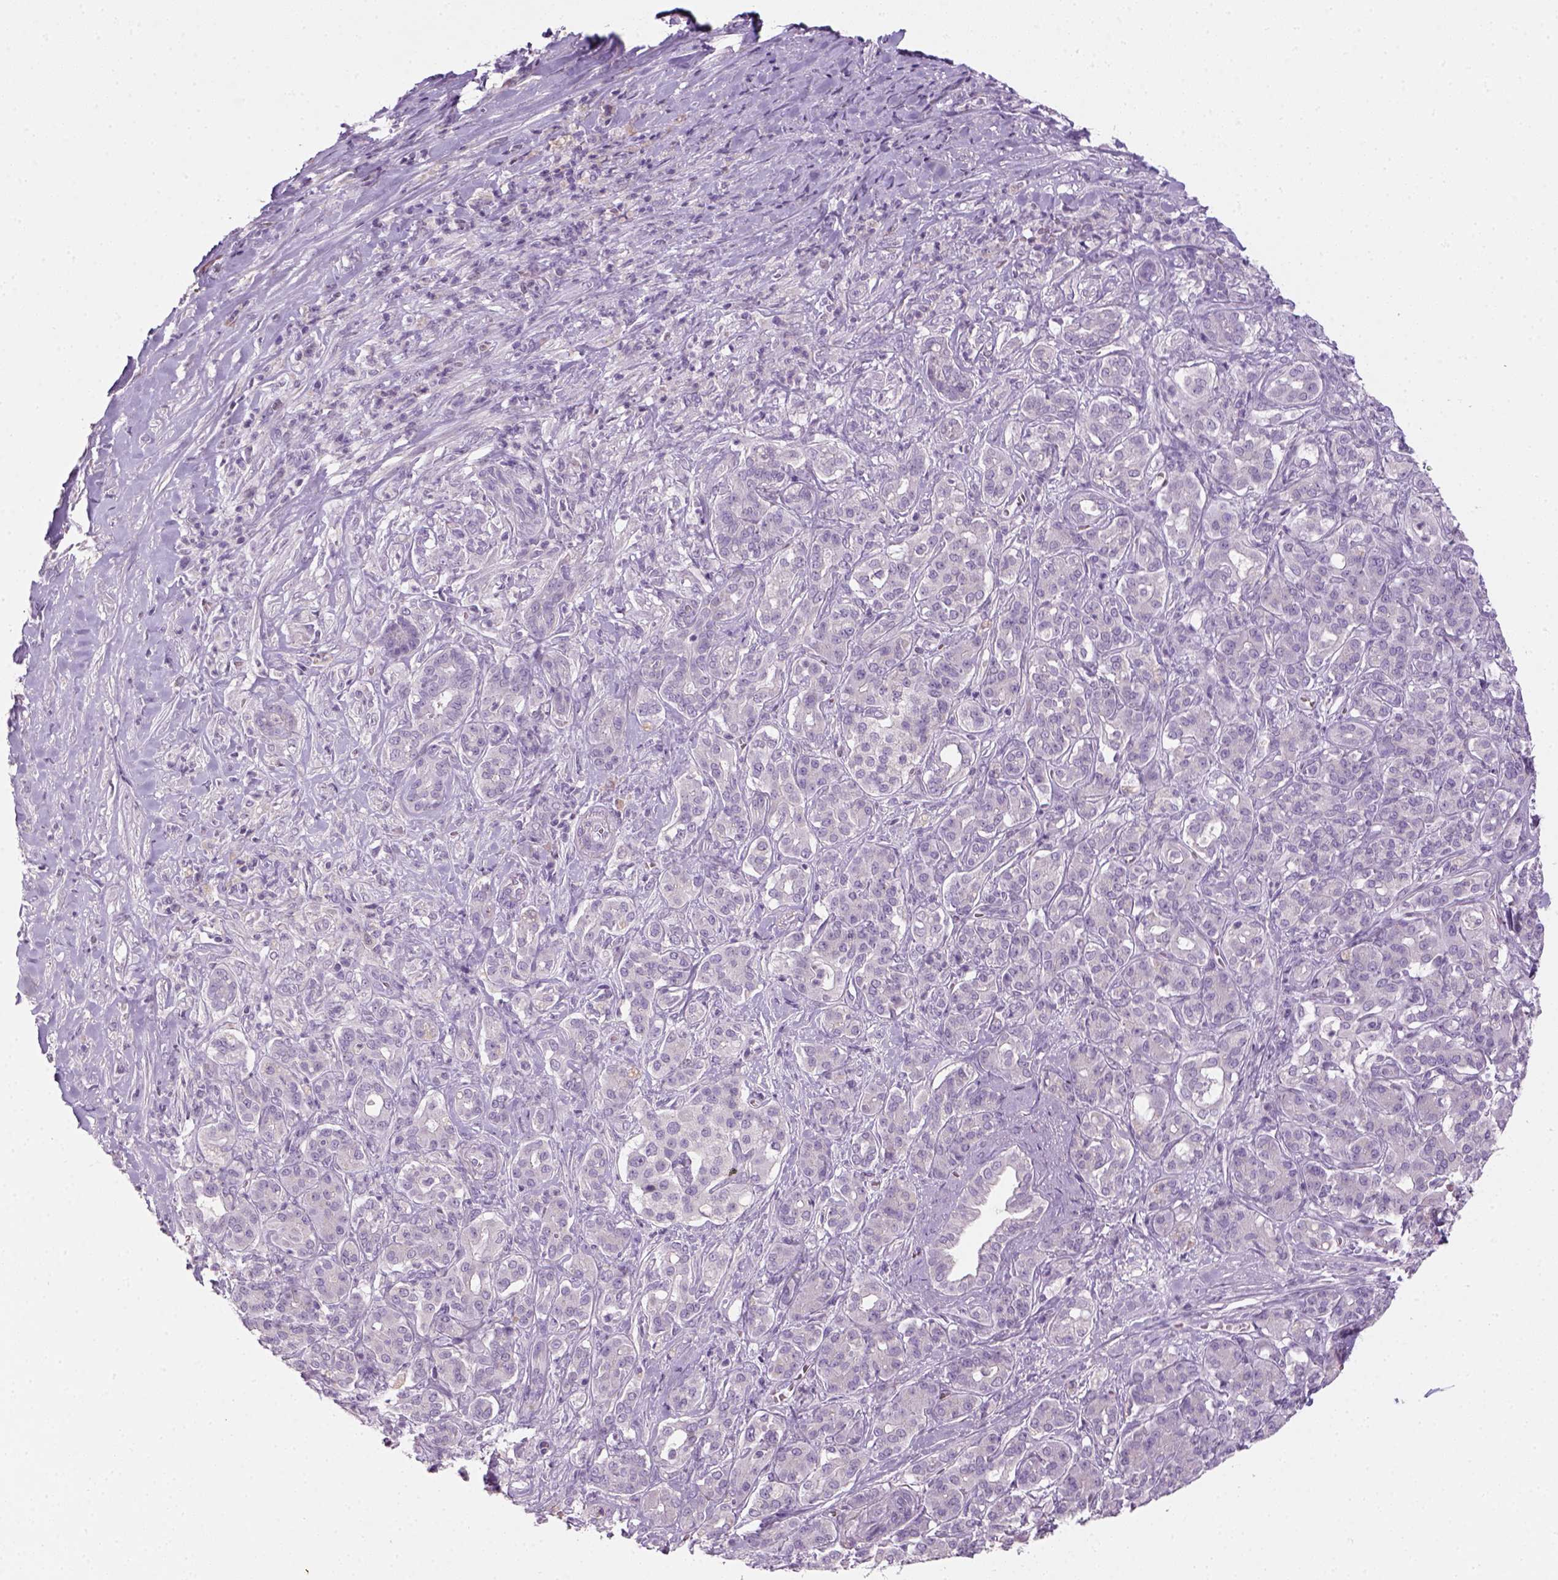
{"staining": {"intensity": "negative", "quantity": "none", "location": "none"}, "tissue": "pancreatic cancer", "cell_type": "Tumor cells", "image_type": "cancer", "snomed": [{"axis": "morphology", "description": "Normal tissue, NOS"}, {"axis": "morphology", "description": "Inflammation, NOS"}, {"axis": "morphology", "description": "Adenocarcinoma, NOS"}, {"axis": "topography", "description": "Pancreas"}], "caption": "Immunohistochemistry (IHC) histopathology image of neoplastic tissue: pancreatic cancer stained with DAB shows no significant protein staining in tumor cells.", "gene": "GFI1B", "patient": {"sex": "male", "age": 57}}